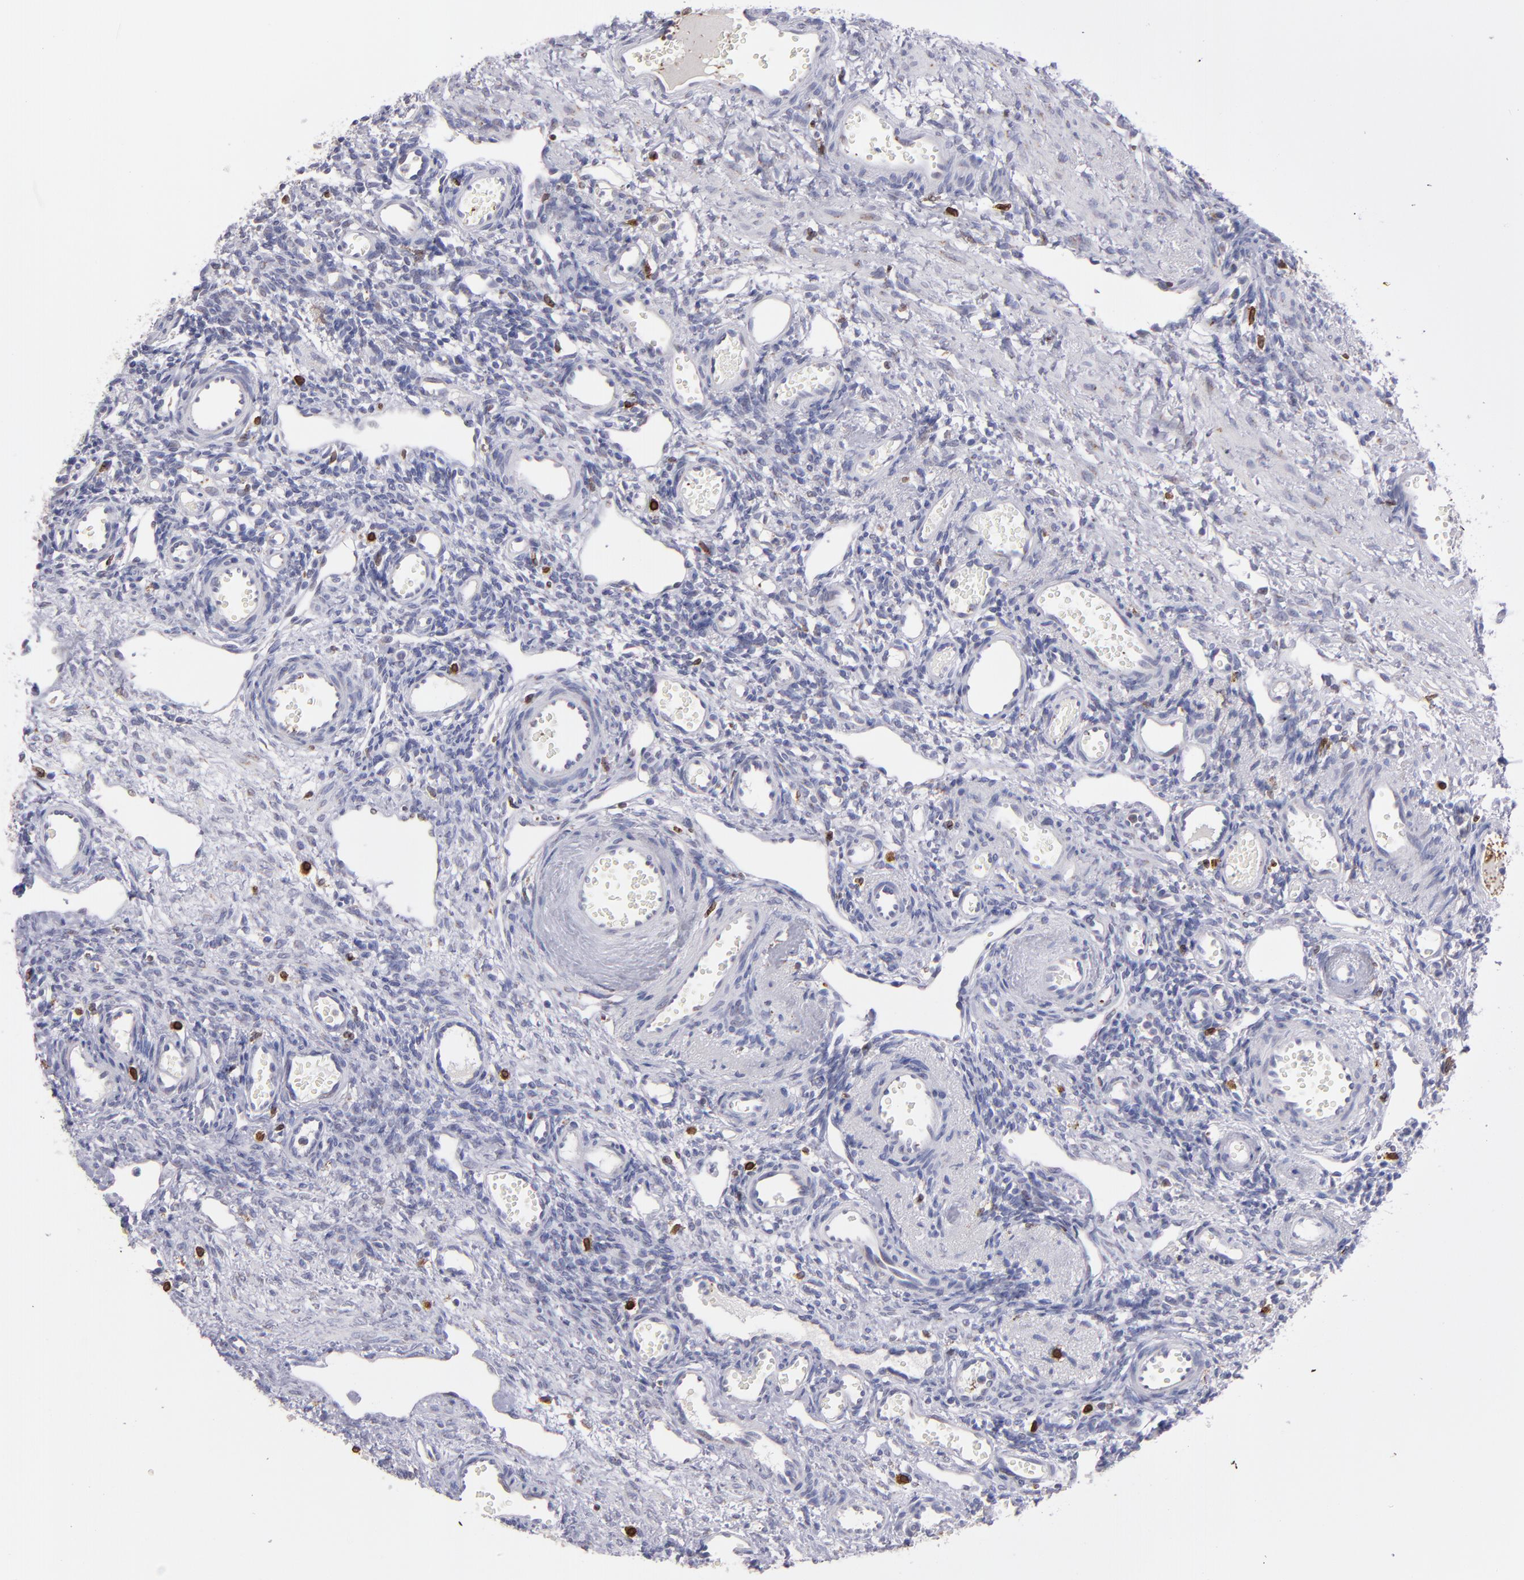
{"staining": {"intensity": "negative", "quantity": "none", "location": "none"}, "tissue": "ovary", "cell_type": "Ovarian stroma cells", "image_type": "normal", "snomed": [{"axis": "morphology", "description": "Normal tissue, NOS"}, {"axis": "topography", "description": "Ovary"}], "caption": "Protein analysis of normal ovary demonstrates no significant staining in ovarian stroma cells.", "gene": "PTGS1", "patient": {"sex": "female", "age": 33}}